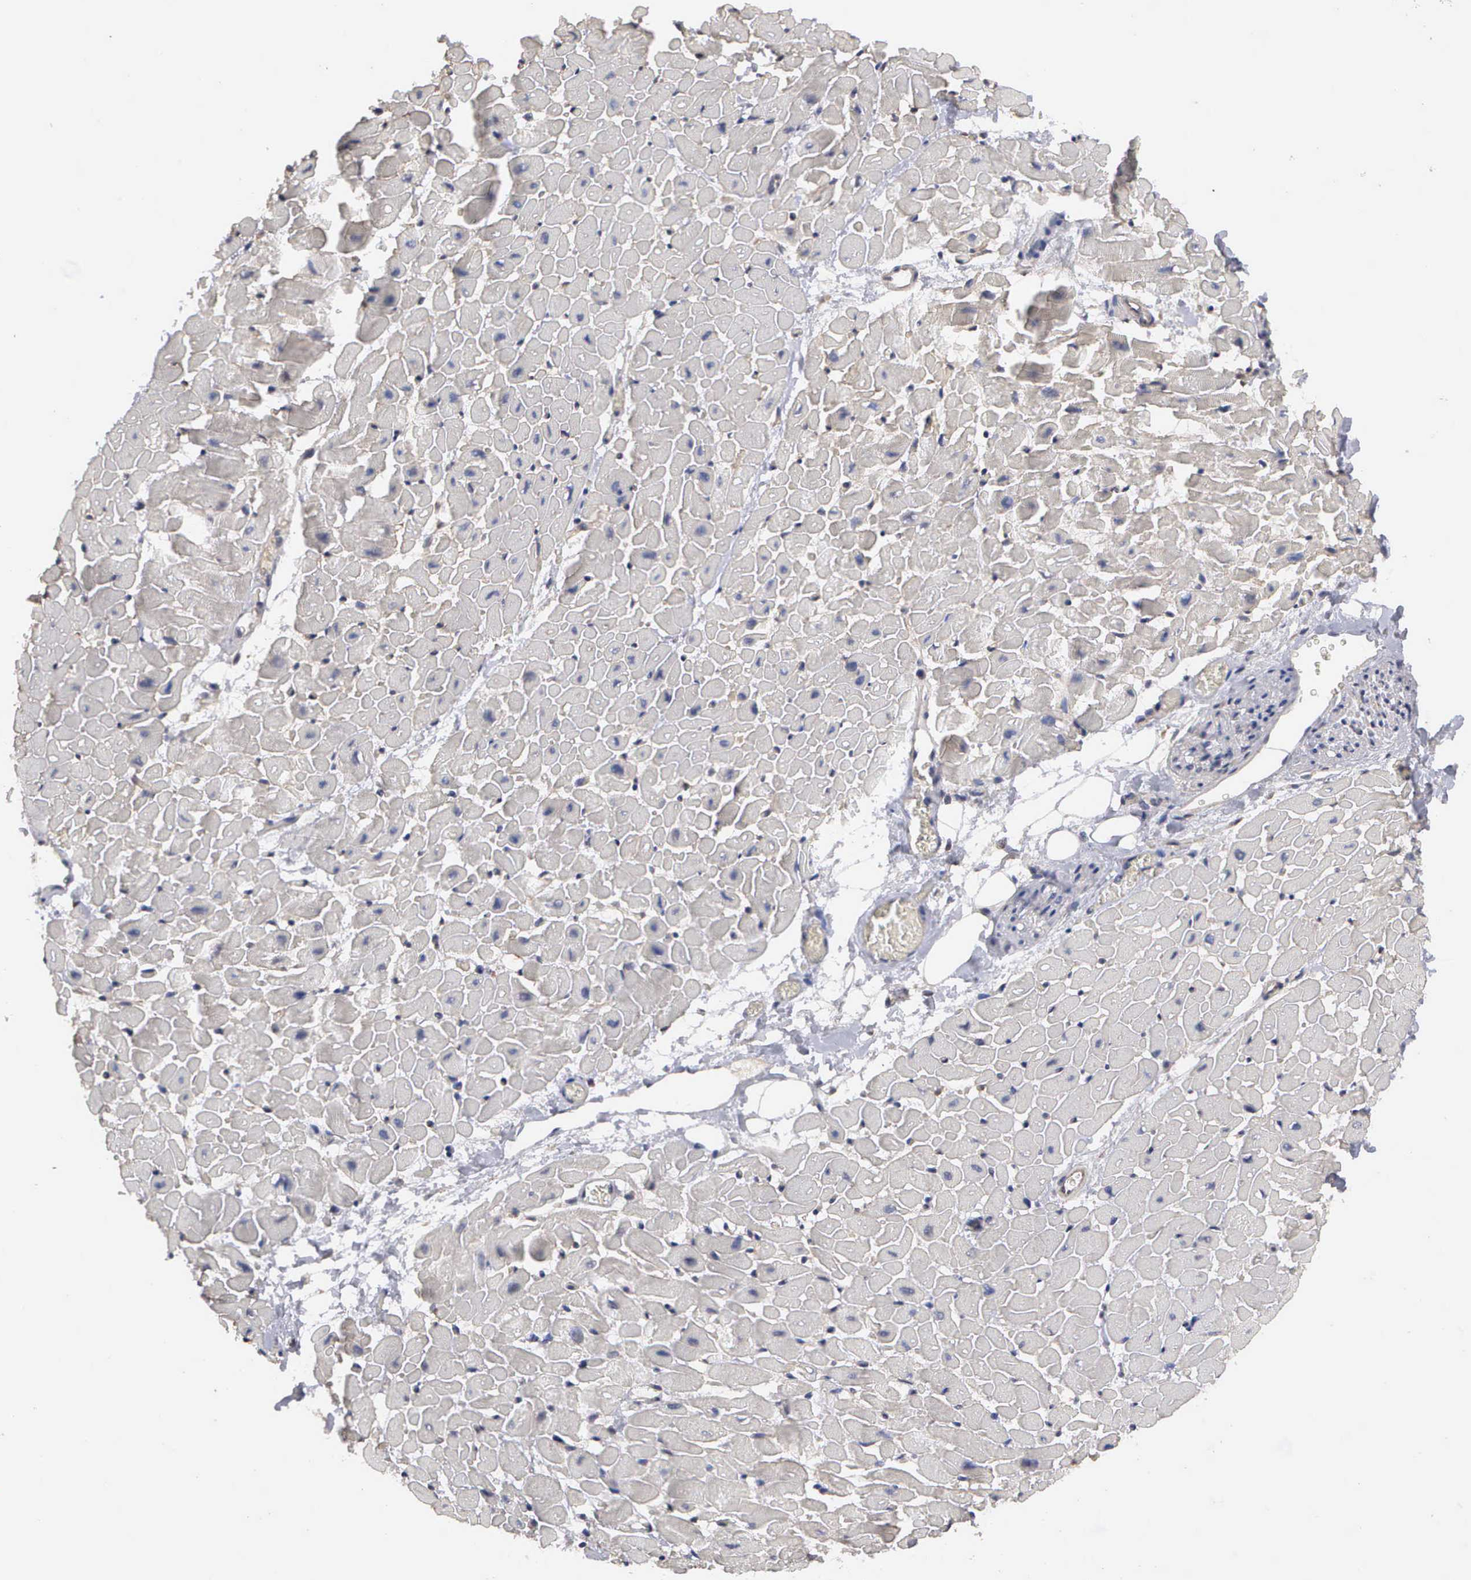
{"staining": {"intensity": "negative", "quantity": "none", "location": "none"}, "tissue": "heart muscle", "cell_type": "Cardiomyocytes", "image_type": "normal", "snomed": [{"axis": "morphology", "description": "Normal tissue, NOS"}, {"axis": "topography", "description": "Heart"}], "caption": "Unremarkable heart muscle was stained to show a protein in brown. There is no significant expression in cardiomyocytes. Nuclei are stained in blue.", "gene": "ZBTB33", "patient": {"sex": "male", "age": 45}}